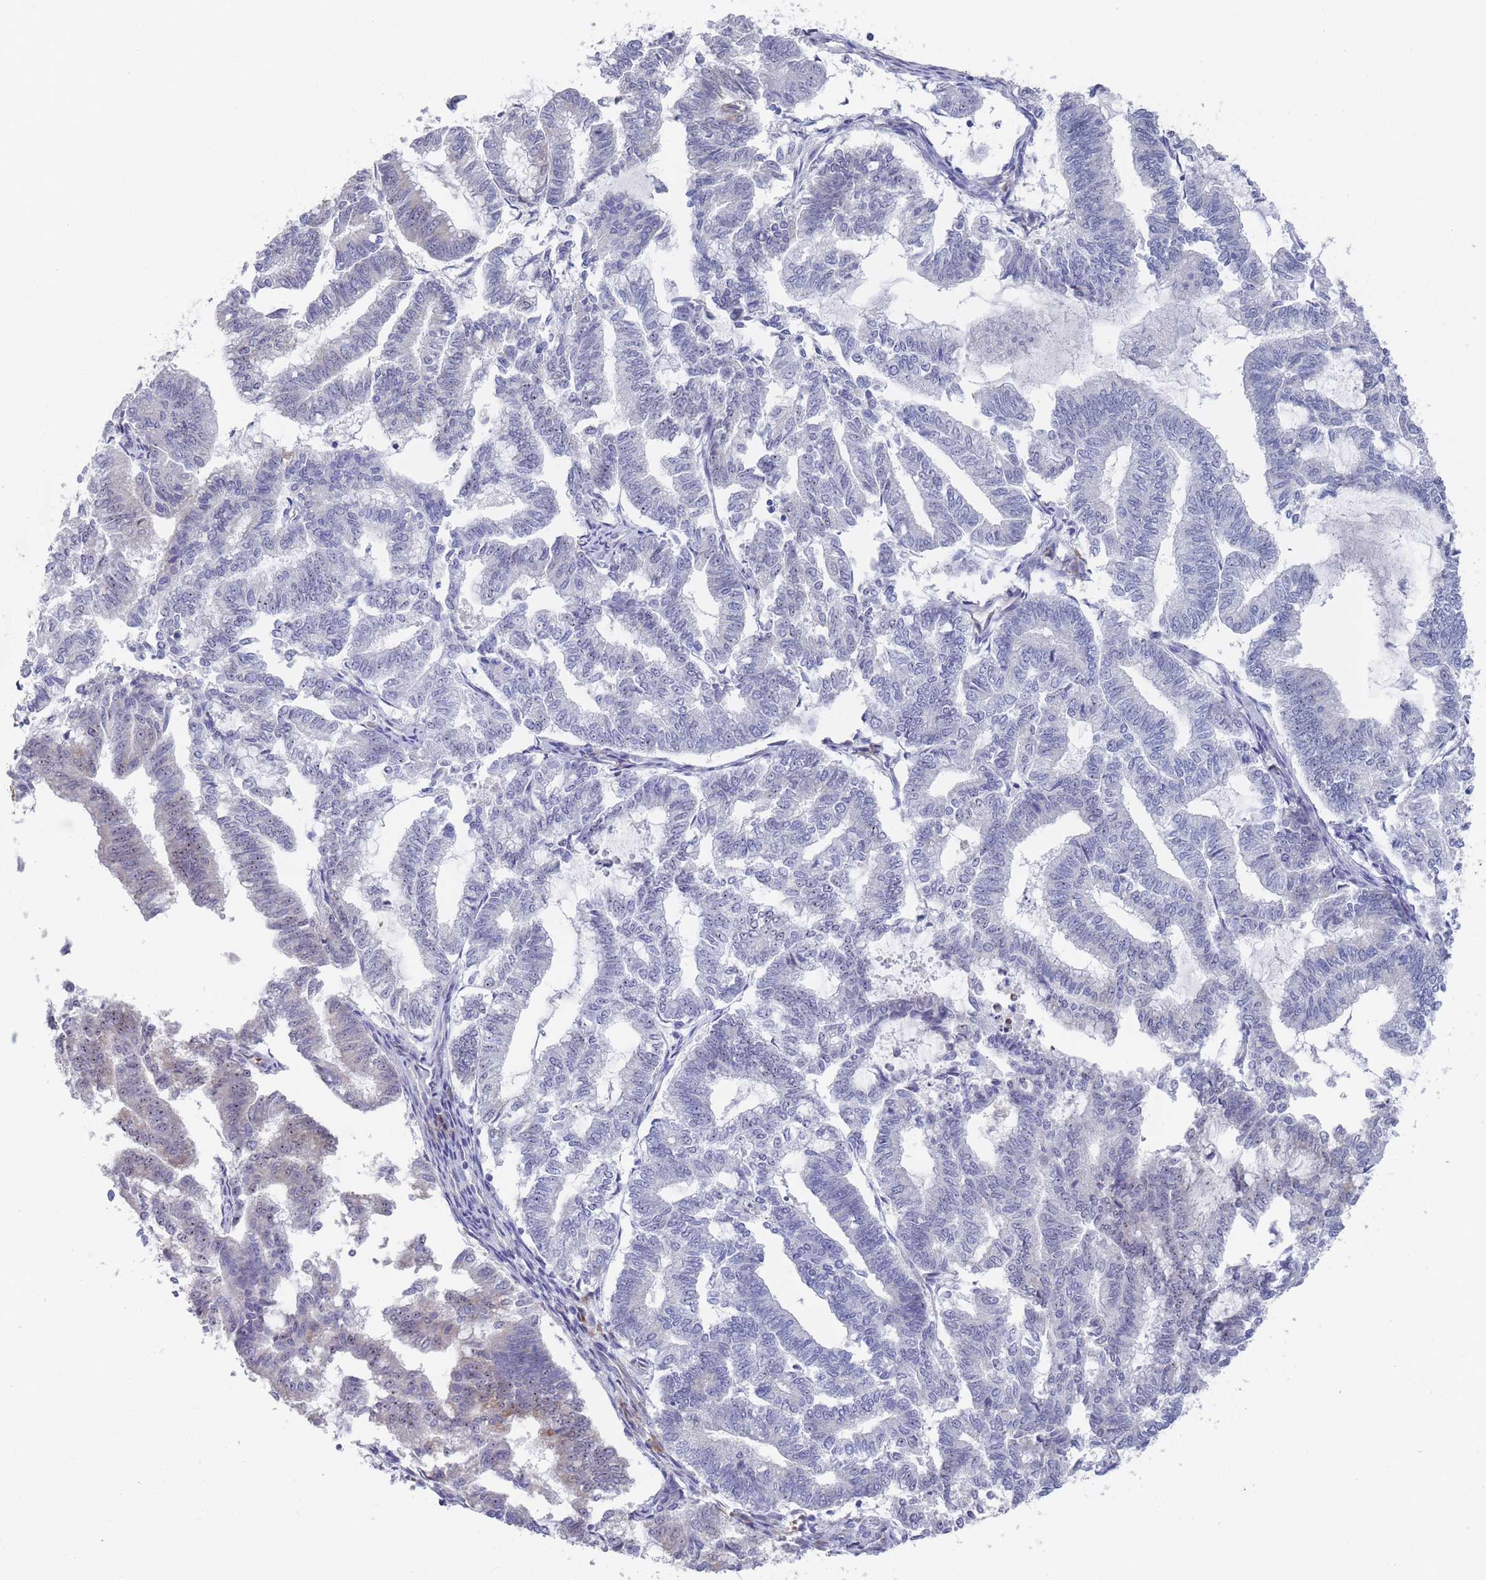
{"staining": {"intensity": "negative", "quantity": "none", "location": "none"}, "tissue": "endometrial cancer", "cell_type": "Tumor cells", "image_type": "cancer", "snomed": [{"axis": "morphology", "description": "Adenocarcinoma, NOS"}, {"axis": "topography", "description": "Endometrium"}], "caption": "IHC photomicrograph of human endometrial cancer (adenocarcinoma) stained for a protein (brown), which demonstrates no staining in tumor cells.", "gene": "ST8SIA5", "patient": {"sex": "female", "age": 79}}